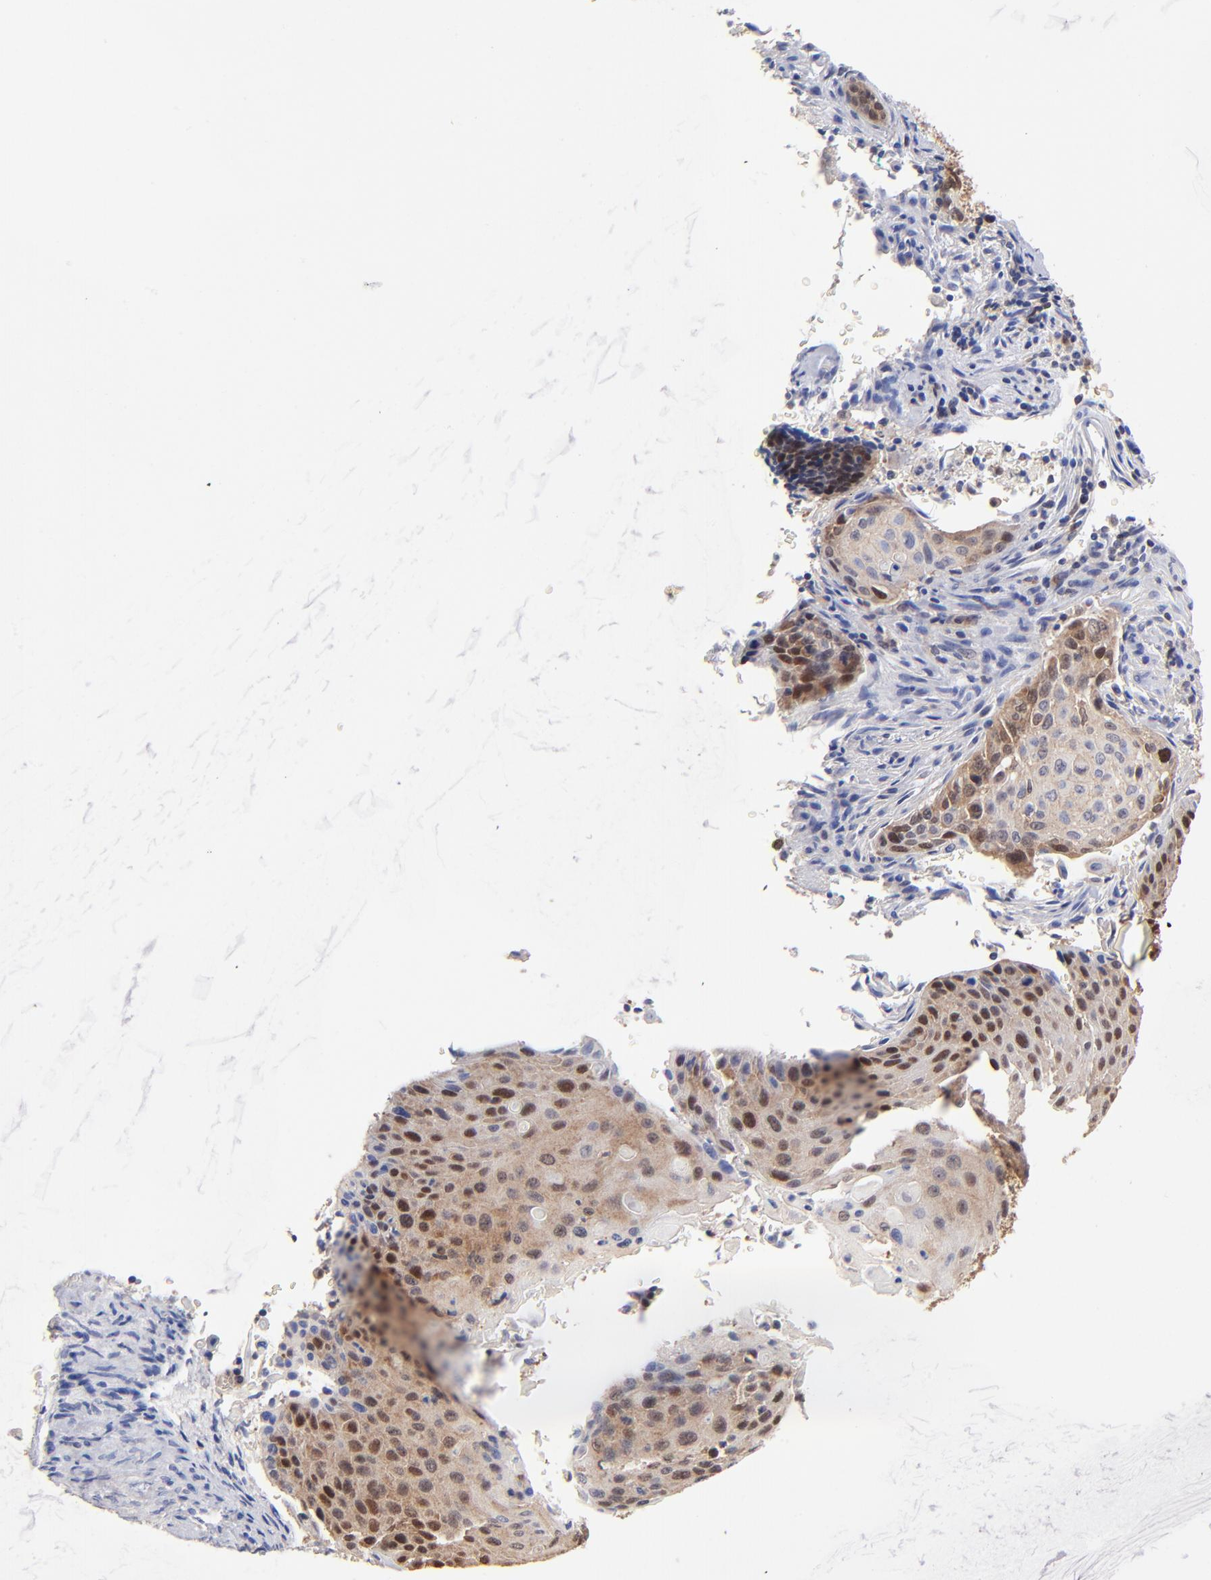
{"staining": {"intensity": "moderate", "quantity": ">75%", "location": "cytoplasmic/membranous,nuclear"}, "tissue": "cervical cancer", "cell_type": "Tumor cells", "image_type": "cancer", "snomed": [{"axis": "morphology", "description": "Squamous cell carcinoma, NOS"}, {"axis": "topography", "description": "Cervix"}], "caption": "Tumor cells reveal medium levels of moderate cytoplasmic/membranous and nuclear staining in approximately >75% of cells in cervical squamous cell carcinoma. Immunohistochemistry (ihc) stains the protein of interest in brown and the nuclei are stained blue.", "gene": "DCTPP1", "patient": {"sex": "female", "age": 33}}